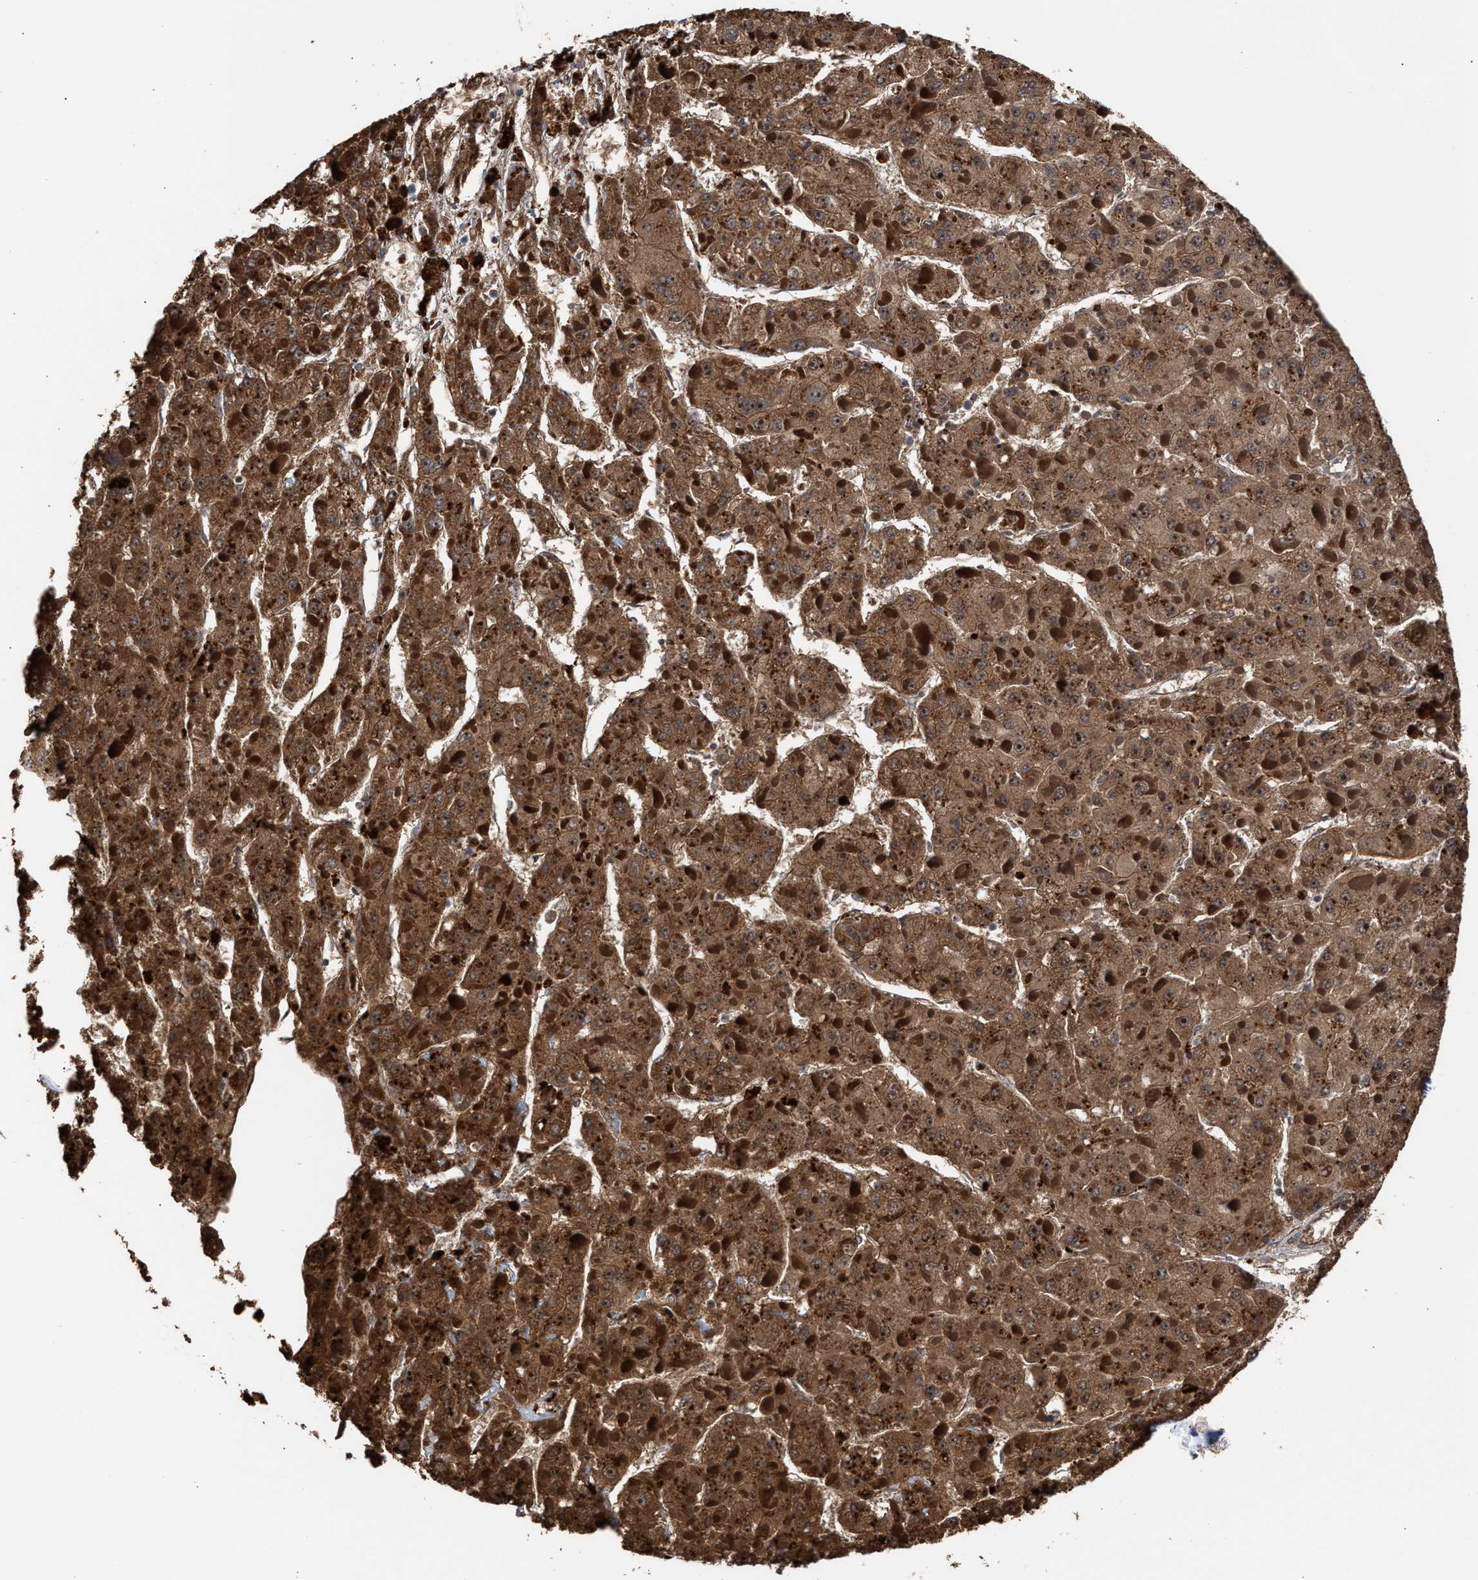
{"staining": {"intensity": "strong", "quantity": ">75%", "location": "cytoplasmic/membranous,nuclear"}, "tissue": "liver cancer", "cell_type": "Tumor cells", "image_type": "cancer", "snomed": [{"axis": "morphology", "description": "Carcinoma, Hepatocellular, NOS"}, {"axis": "topography", "description": "Liver"}], "caption": "Liver cancer stained for a protein (brown) shows strong cytoplasmic/membranous and nuclear positive positivity in approximately >75% of tumor cells.", "gene": "EXOSC2", "patient": {"sex": "female", "age": 73}}